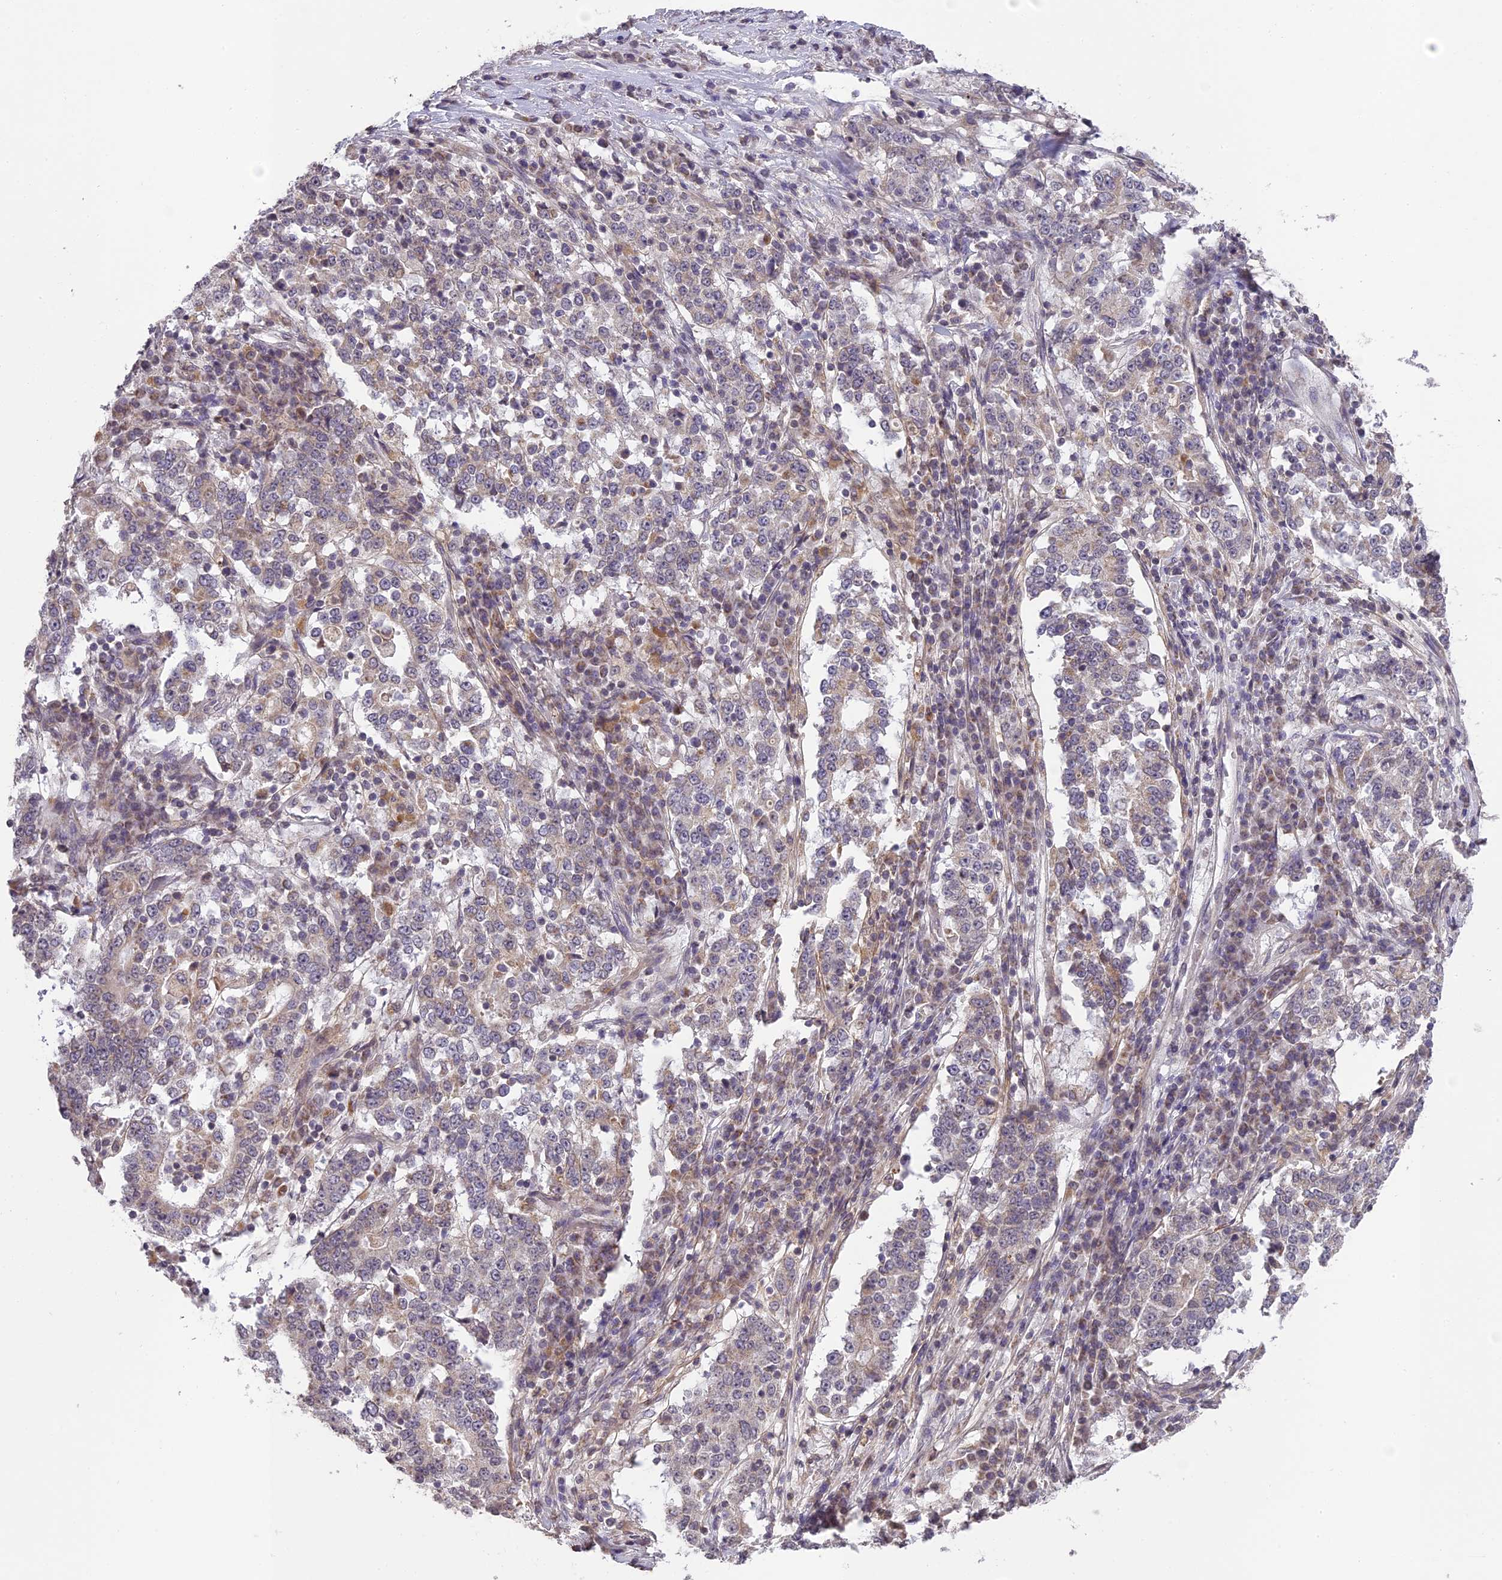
{"staining": {"intensity": "negative", "quantity": "none", "location": "none"}, "tissue": "stomach cancer", "cell_type": "Tumor cells", "image_type": "cancer", "snomed": [{"axis": "morphology", "description": "Adenocarcinoma, NOS"}, {"axis": "topography", "description": "Stomach"}], "caption": "Human stomach cancer stained for a protein using IHC displays no staining in tumor cells.", "gene": "ERG28", "patient": {"sex": "male", "age": 59}}